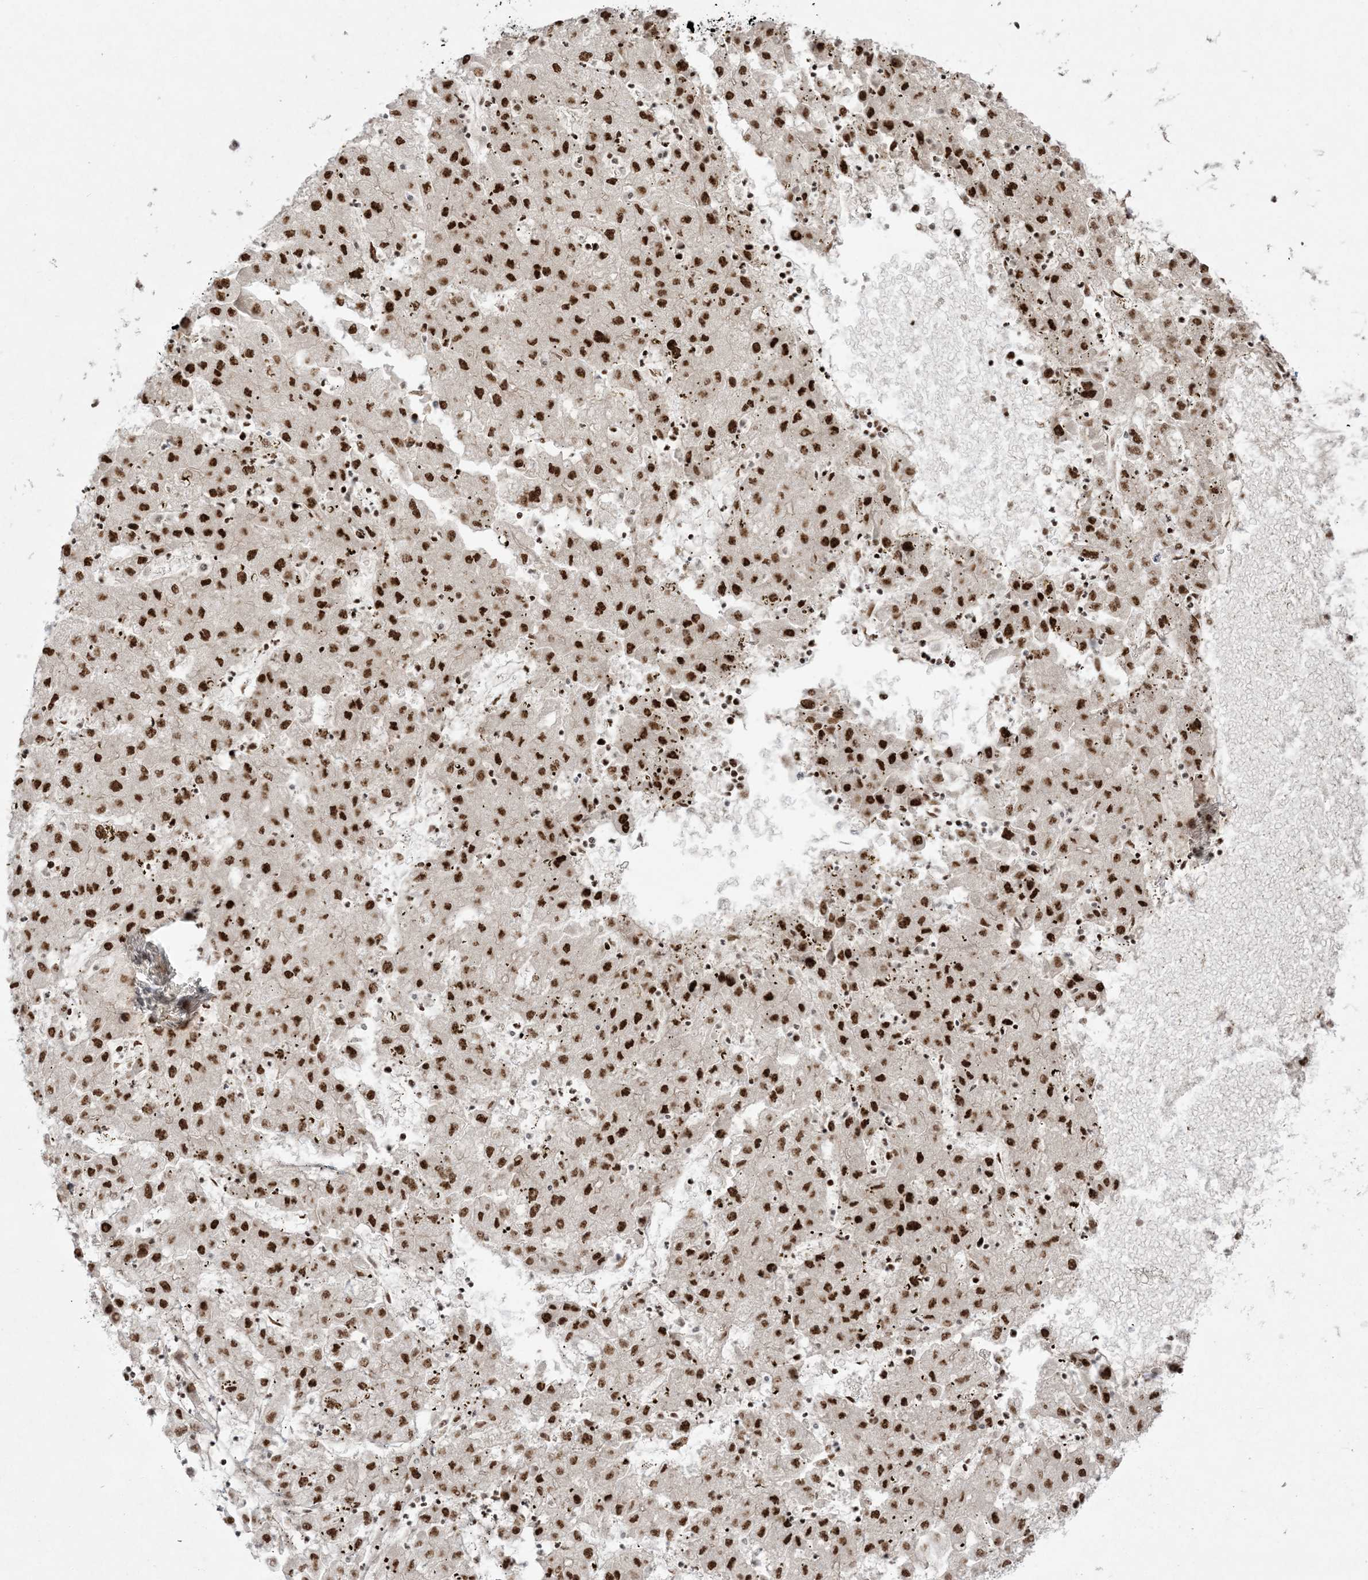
{"staining": {"intensity": "strong", "quantity": ">75%", "location": "nuclear"}, "tissue": "liver cancer", "cell_type": "Tumor cells", "image_type": "cancer", "snomed": [{"axis": "morphology", "description": "Carcinoma, Hepatocellular, NOS"}, {"axis": "topography", "description": "Liver"}], "caption": "This image displays immunohistochemistry staining of liver hepatocellular carcinoma, with high strong nuclear expression in about >75% of tumor cells.", "gene": "RBM10", "patient": {"sex": "male", "age": 72}}